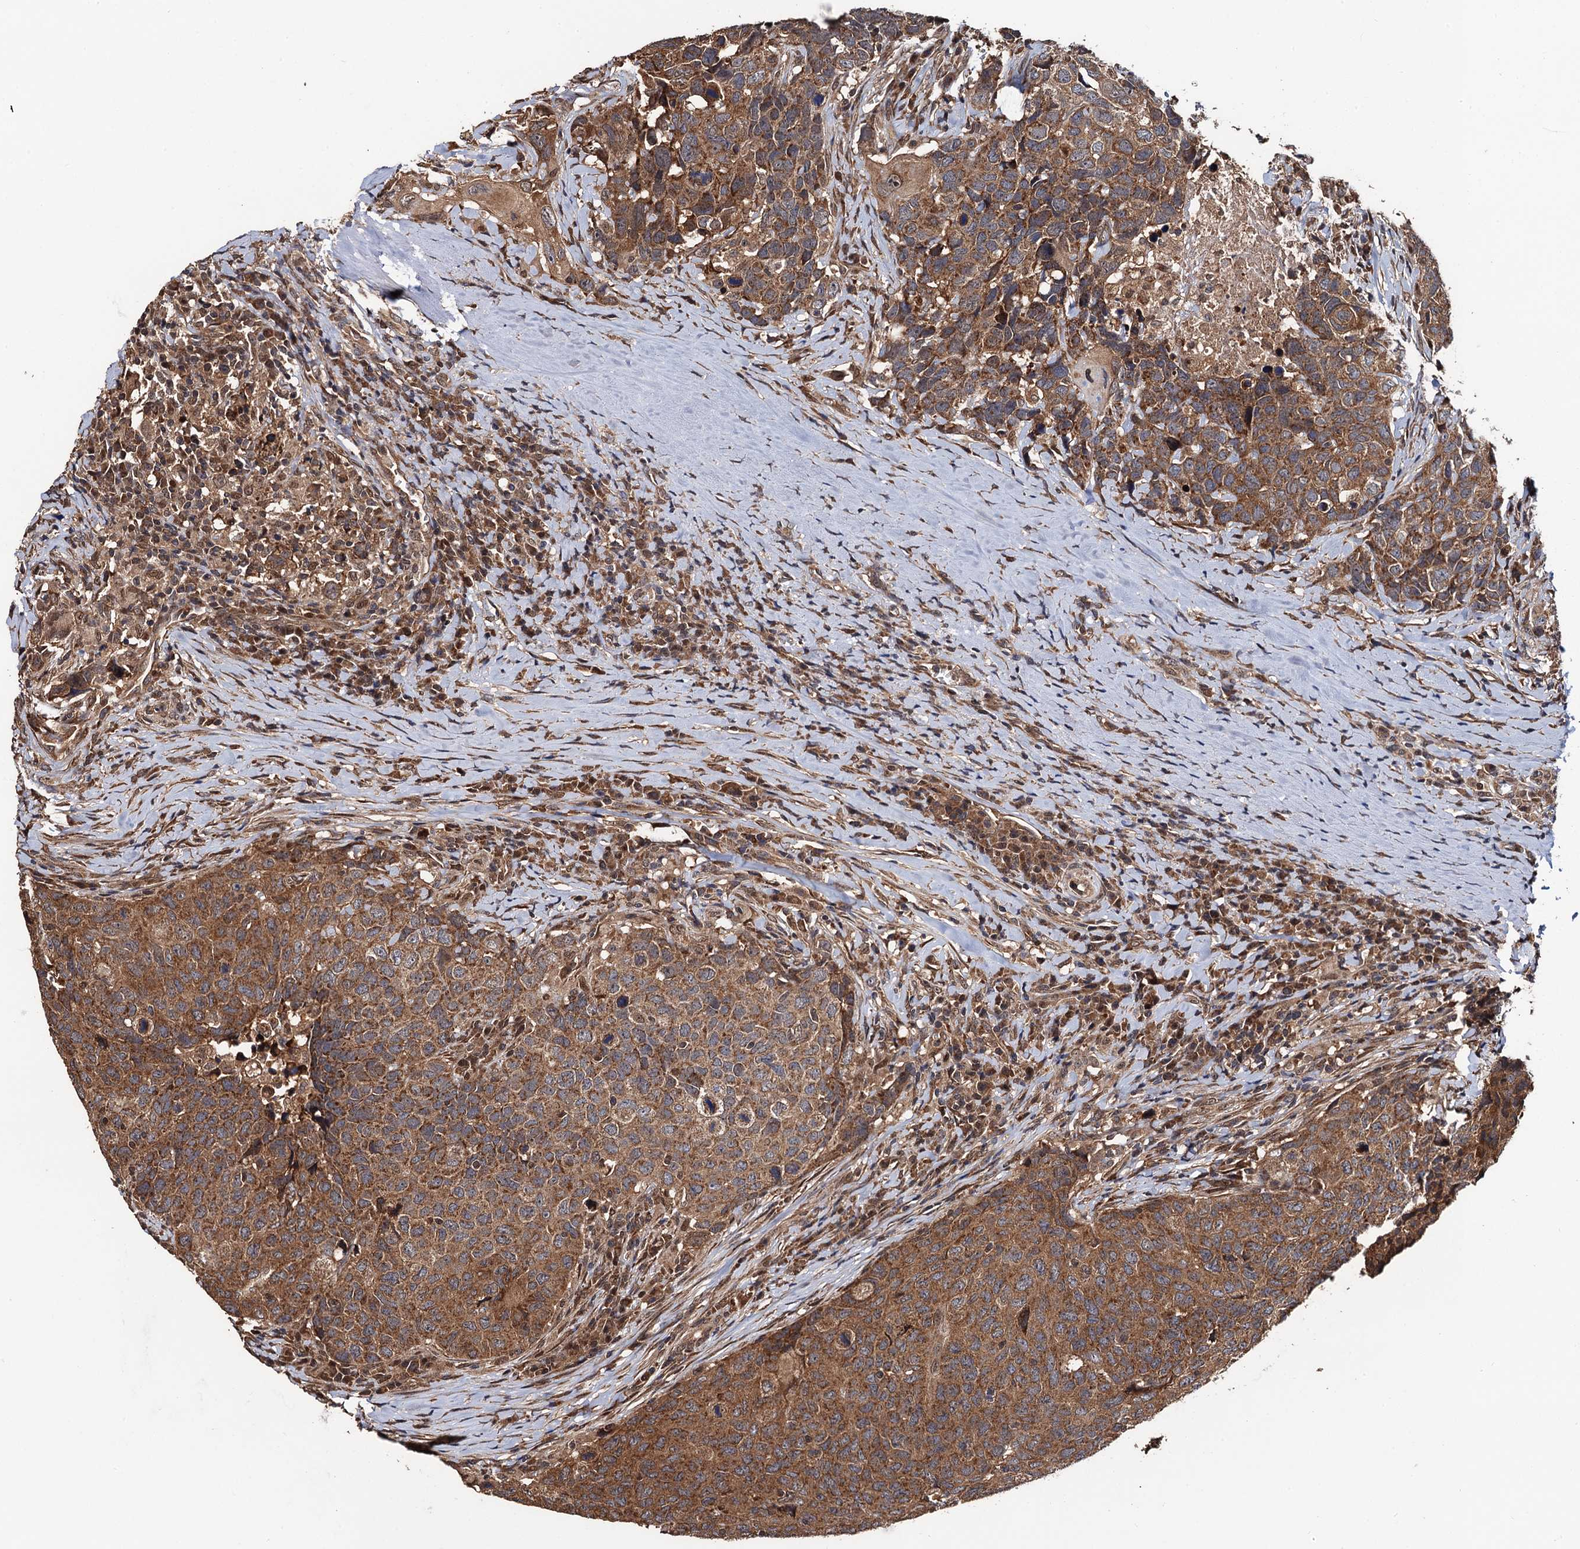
{"staining": {"intensity": "moderate", "quantity": ">75%", "location": "cytoplasmic/membranous"}, "tissue": "head and neck cancer", "cell_type": "Tumor cells", "image_type": "cancer", "snomed": [{"axis": "morphology", "description": "Squamous cell carcinoma, NOS"}, {"axis": "topography", "description": "Head-Neck"}], "caption": "Head and neck squamous cell carcinoma was stained to show a protein in brown. There is medium levels of moderate cytoplasmic/membranous expression in approximately >75% of tumor cells.", "gene": "MIER2", "patient": {"sex": "male", "age": 66}}